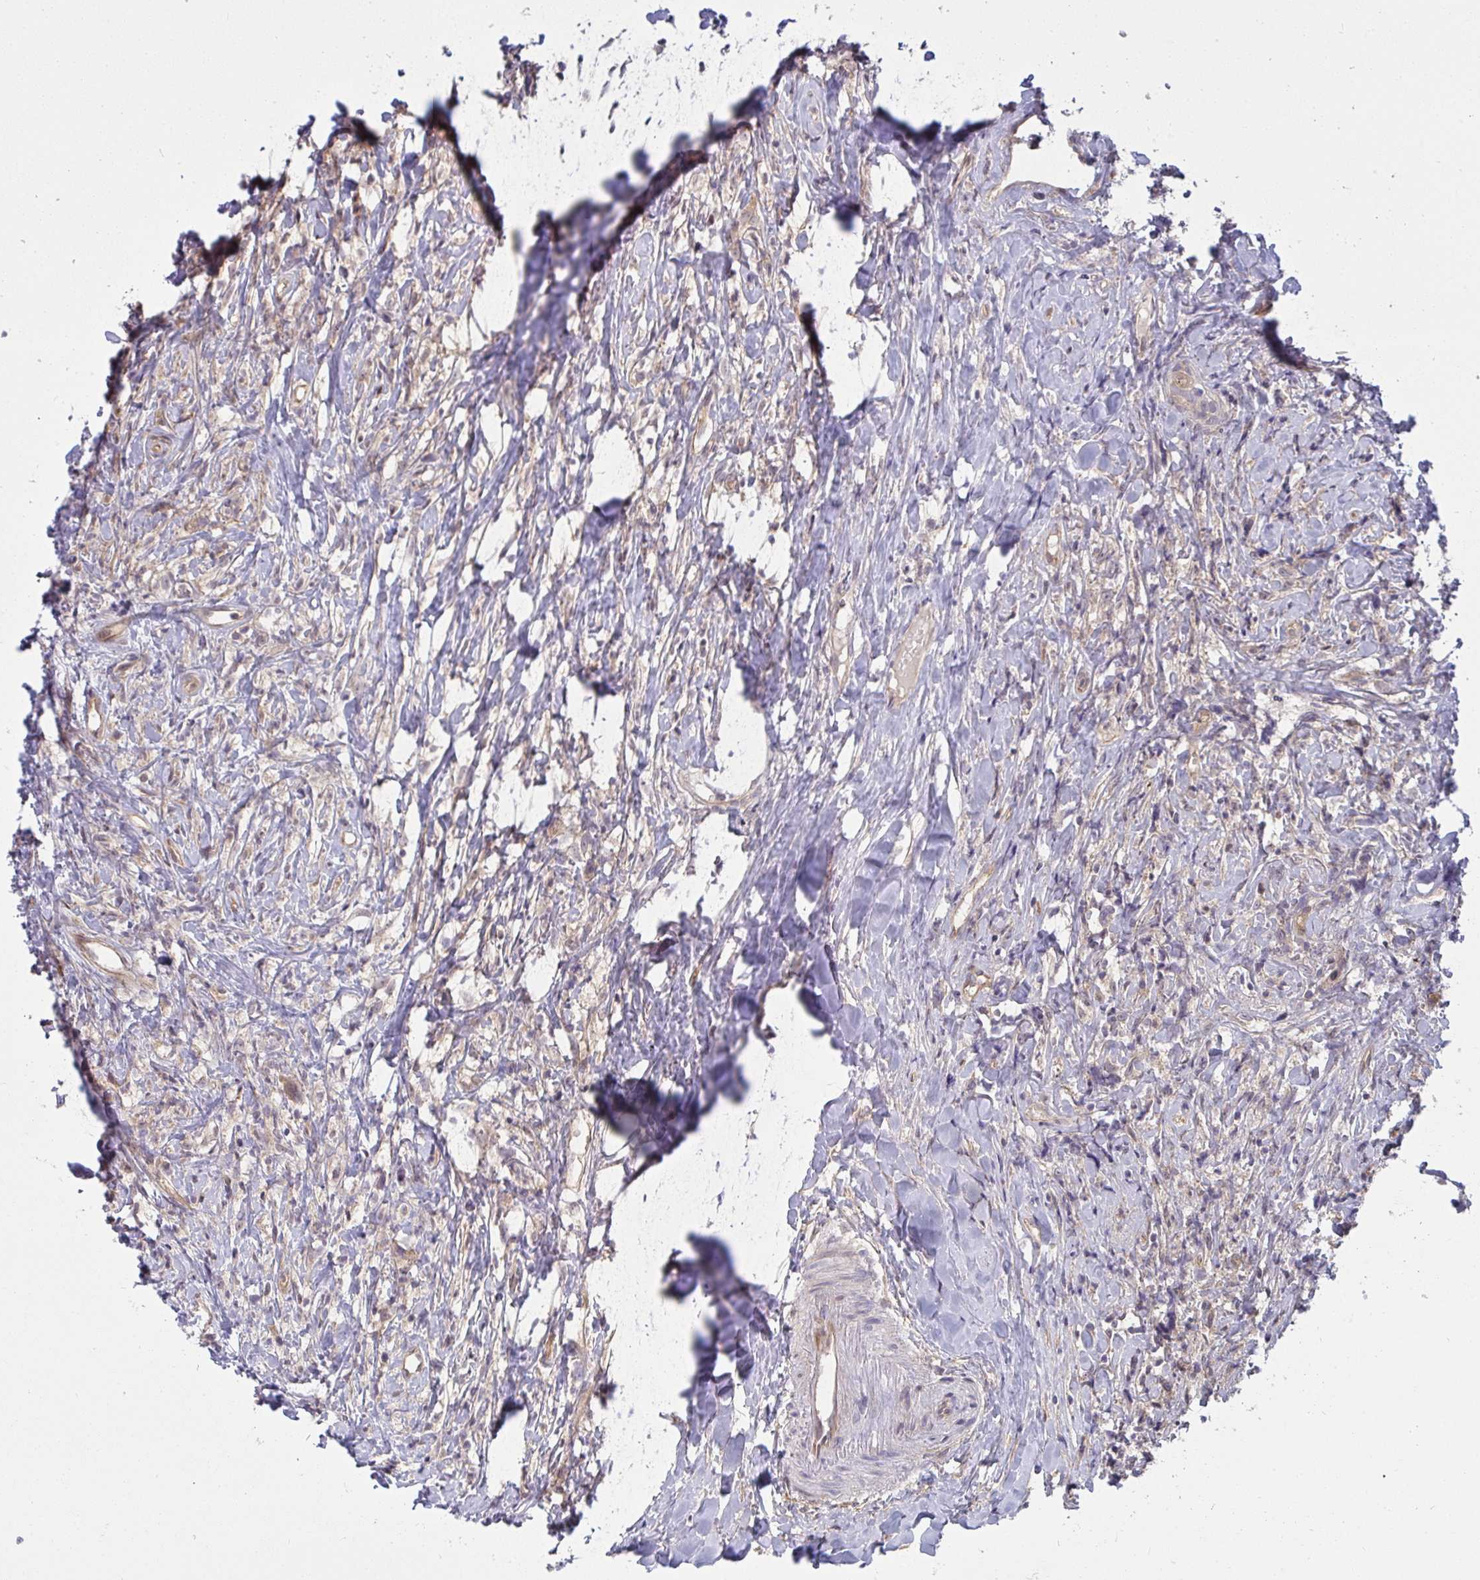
{"staining": {"intensity": "negative", "quantity": "none", "location": "none"}, "tissue": "lymphoma", "cell_type": "Tumor cells", "image_type": "cancer", "snomed": [{"axis": "morphology", "description": "Hodgkin's disease, NOS"}, {"axis": "topography", "description": "No Tissue"}], "caption": "Tumor cells show no significant protein positivity in Hodgkin's disease.", "gene": "CASP9", "patient": {"sex": "female", "age": 21}}